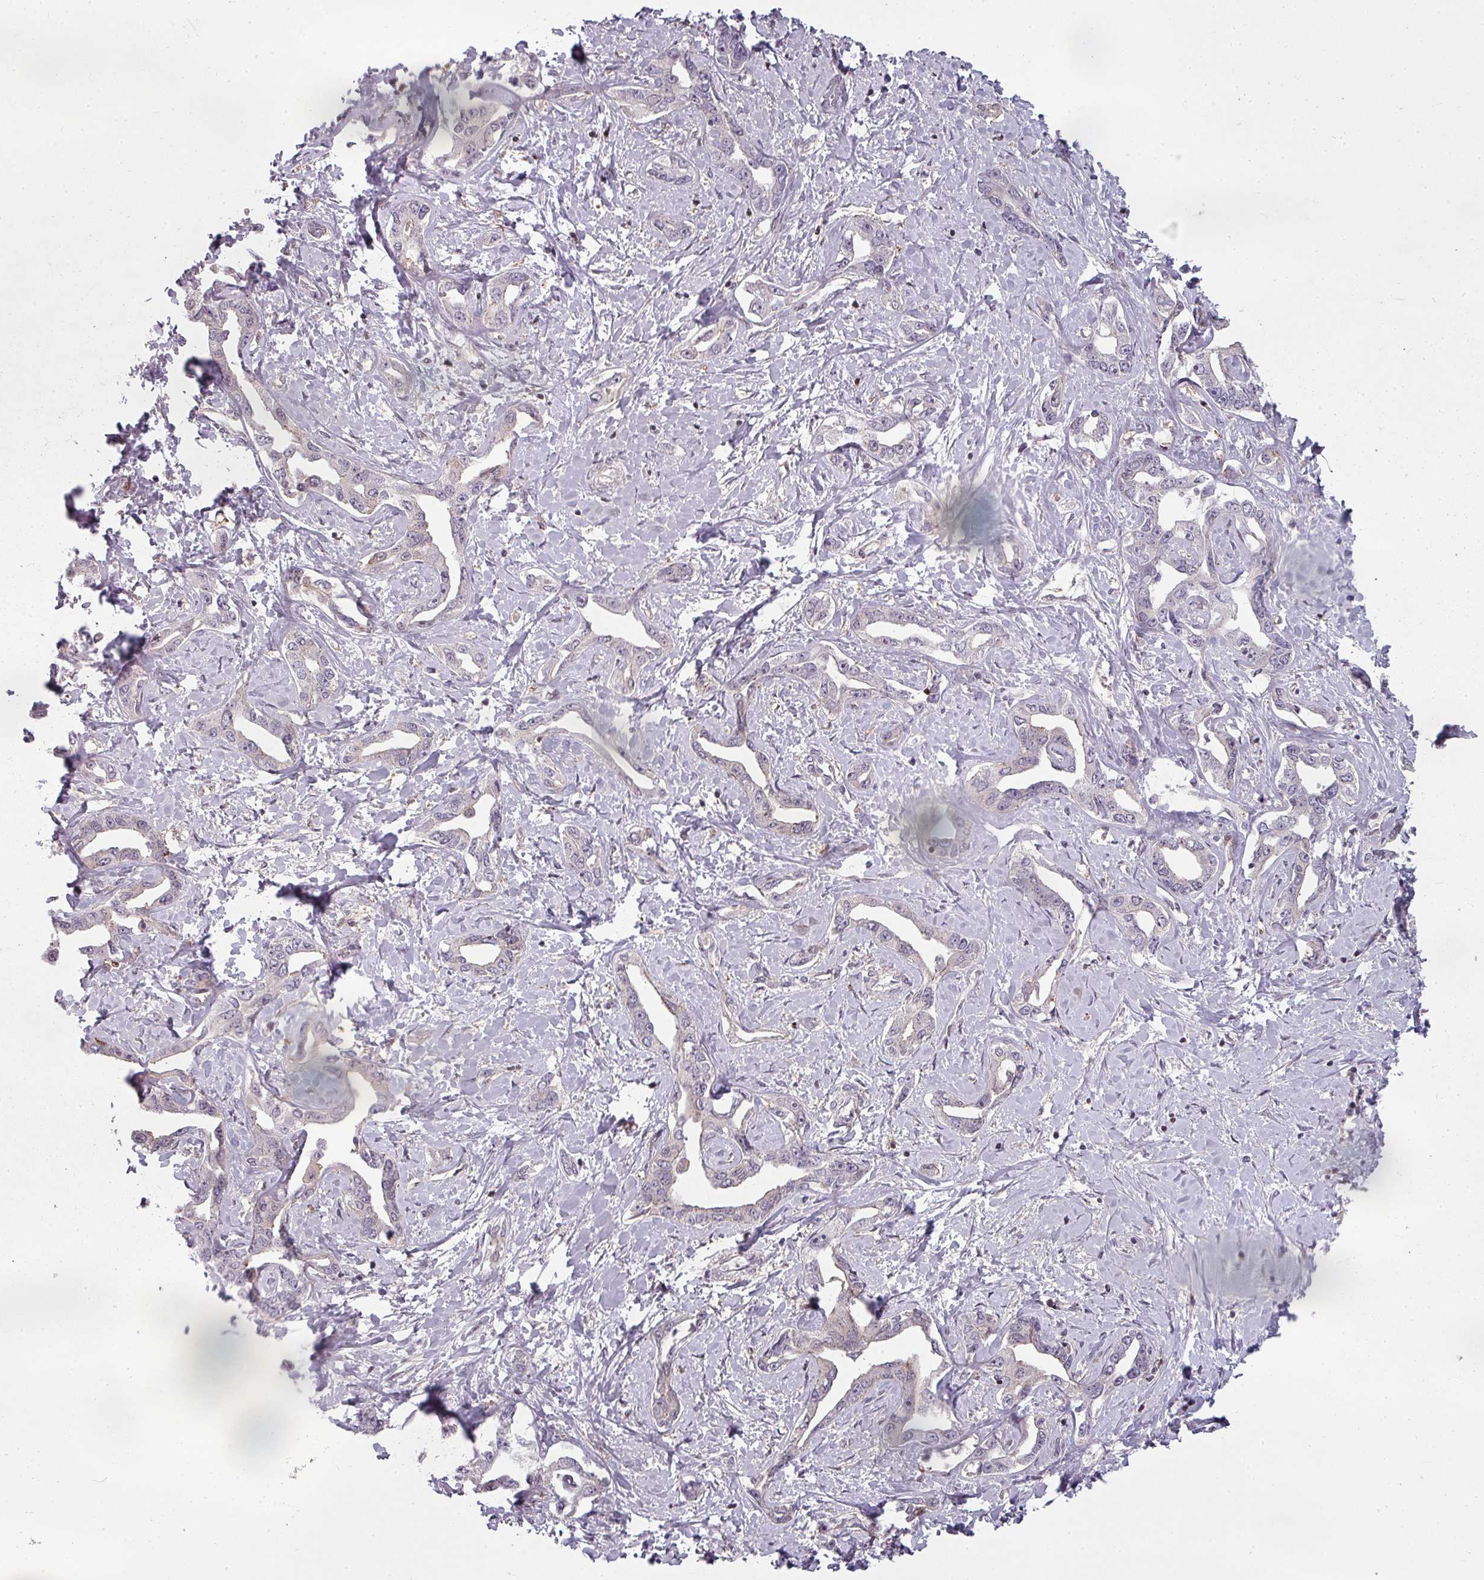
{"staining": {"intensity": "negative", "quantity": "none", "location": "none"}, "tissue": "liver cancer", "cell_type": "Tumor cells", "image_type": "cancer", "snomed": [{"axis": "morphology", "description": "Cholangiocarcinoma"}, {"axis": "topography", "description": "Liver"}], "caption": "Protein analysis of liver cancer (cholangiocarcinoma) shows no significant expression in tumor cells.", "gene": "CLIC1", "patient": {"sex": "male", "age": 59}}